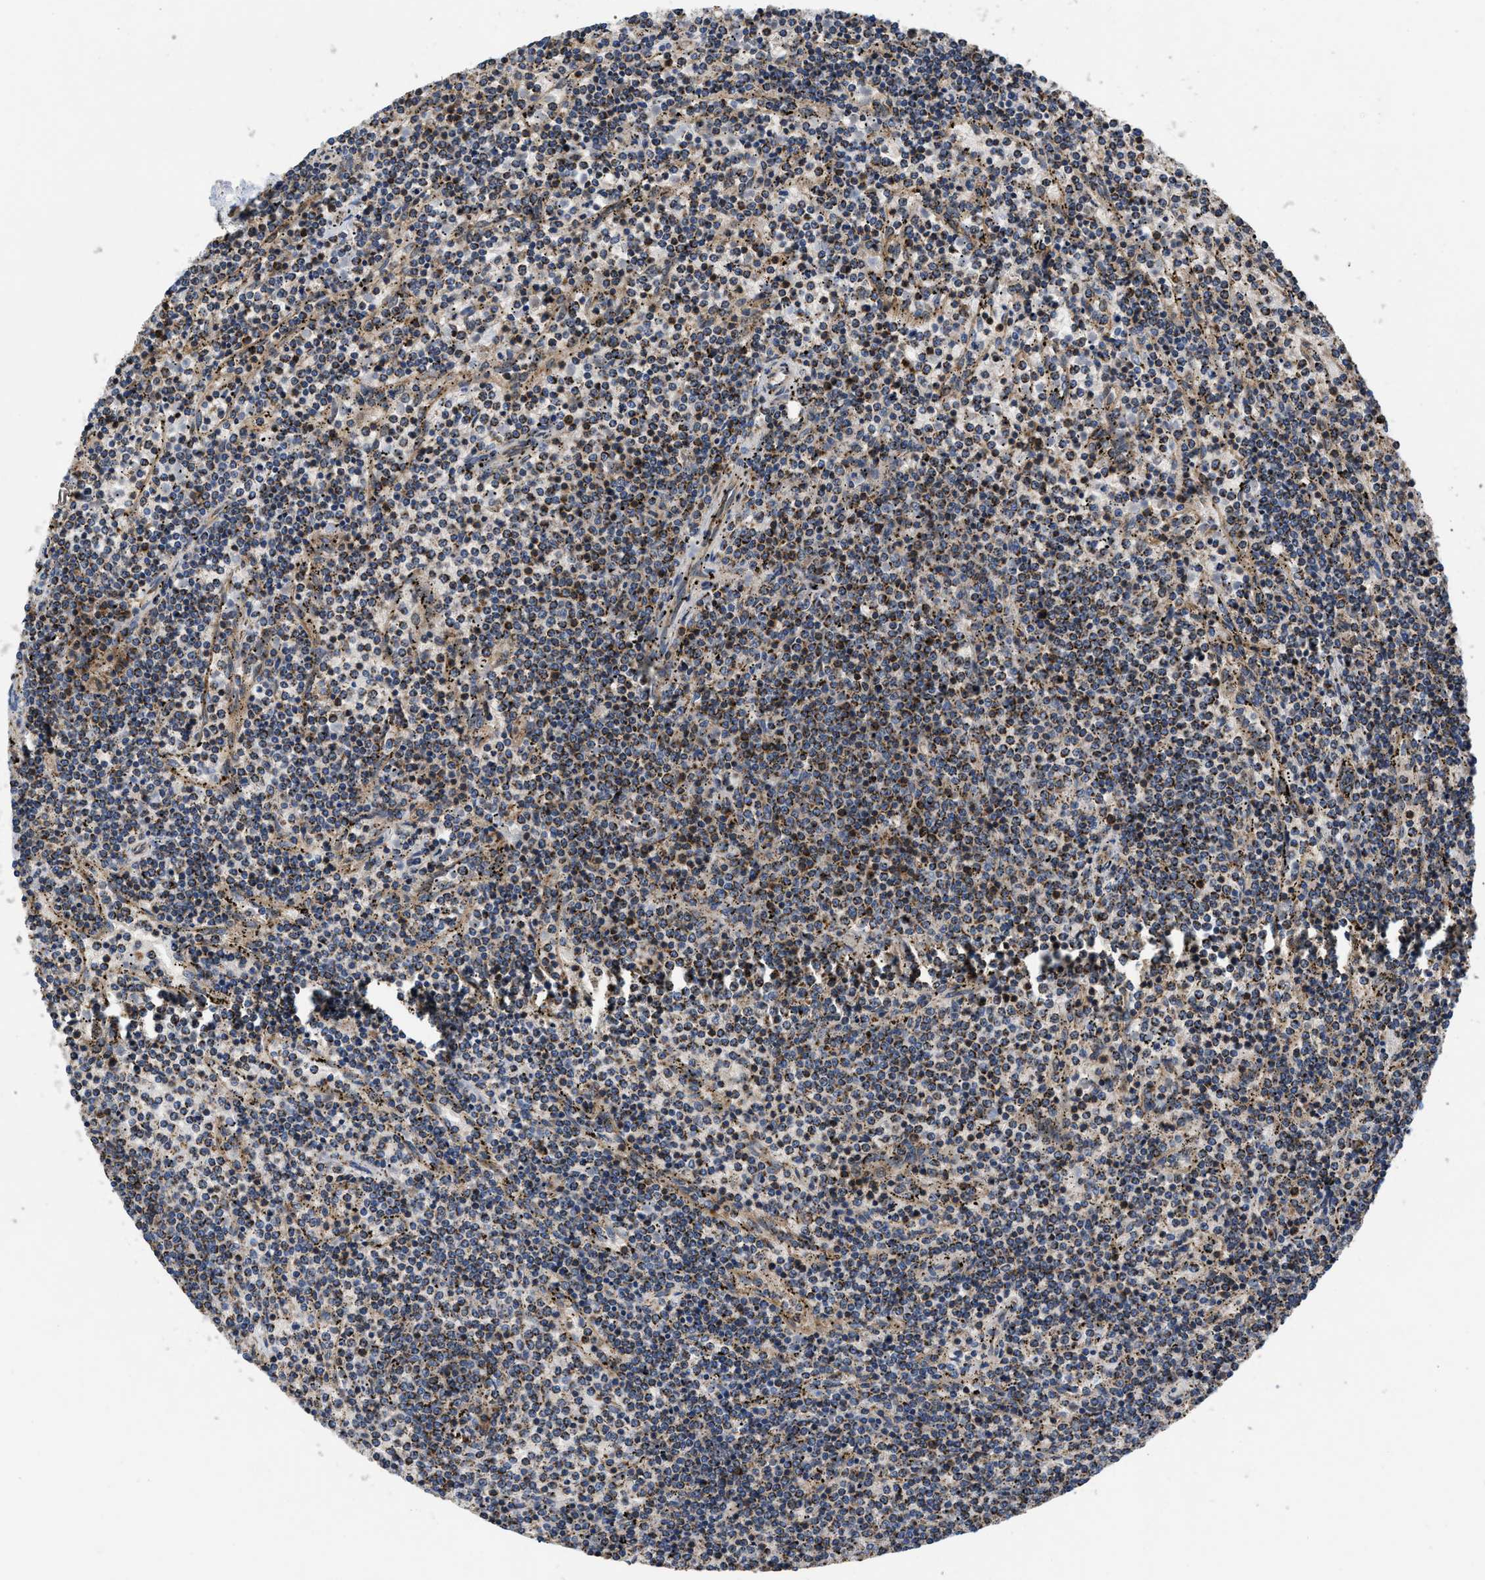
{"staining": {"intensity": "strong", "quantity": ">75%", "location": "cytoplasmic/membranous"}, "tissue": "lymphoma", "cell_type": "Tumor cells", "image_type": "cancer", "snomed": [{"axis": "morphology", "description": "Malignant lymphoma, non-Hodgkin's type, Low grade"}, {"axis": "topography", "description": "Spleen"}], "caption": "An image showing strong cytoplasmic/membranous expression in about >75% of tumor cells in malignant lymphoma, non-Hodgkin's type (low-grade), as visualized by brown immunohistochemical staining.", "gene": "OPTN", "patient": {"sex": "female", "age": 50}}